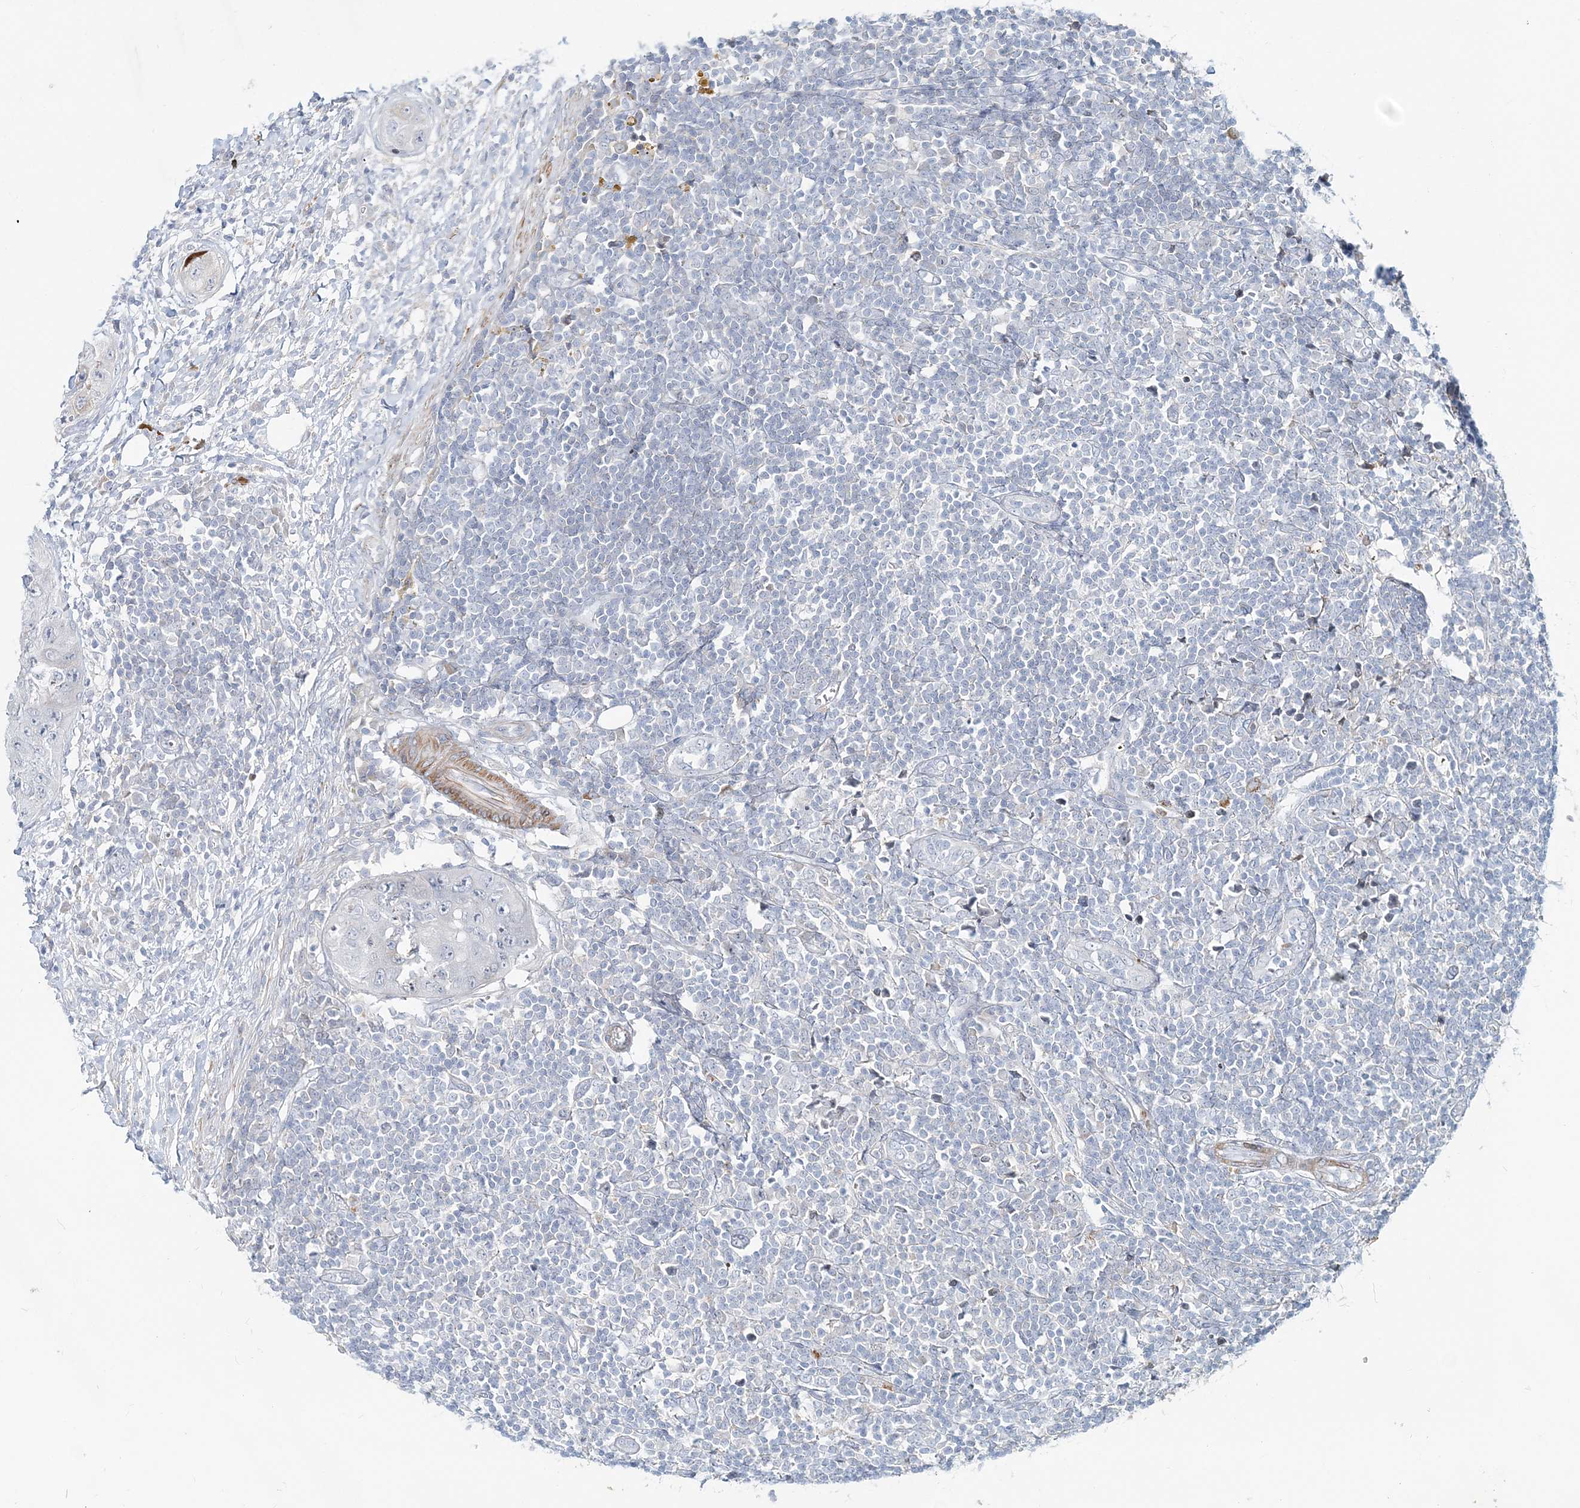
{"staining": {"intensity": "negative", "quantity": "none", "location": "none"}, "tissue": "lymph node", "cell_type": "Germinal center cells", "image_type": "normal", "snomed": [{"axis": "morphology", "description": "Normal tissue, NOS"}, {"axis": "morphology", "description": "Squamous cell carcinoma, metastatic, NOS"}, {"axis": "topography", "description": "Lymph node"}], "caption": "DAB (3,3'-diaminobenzidine) immunohistochemical staining of benign lymph node displays no significant staining in germinal center cells.", "gene": "DNAH5", "patient": {"sex": "male", "age": 73}}